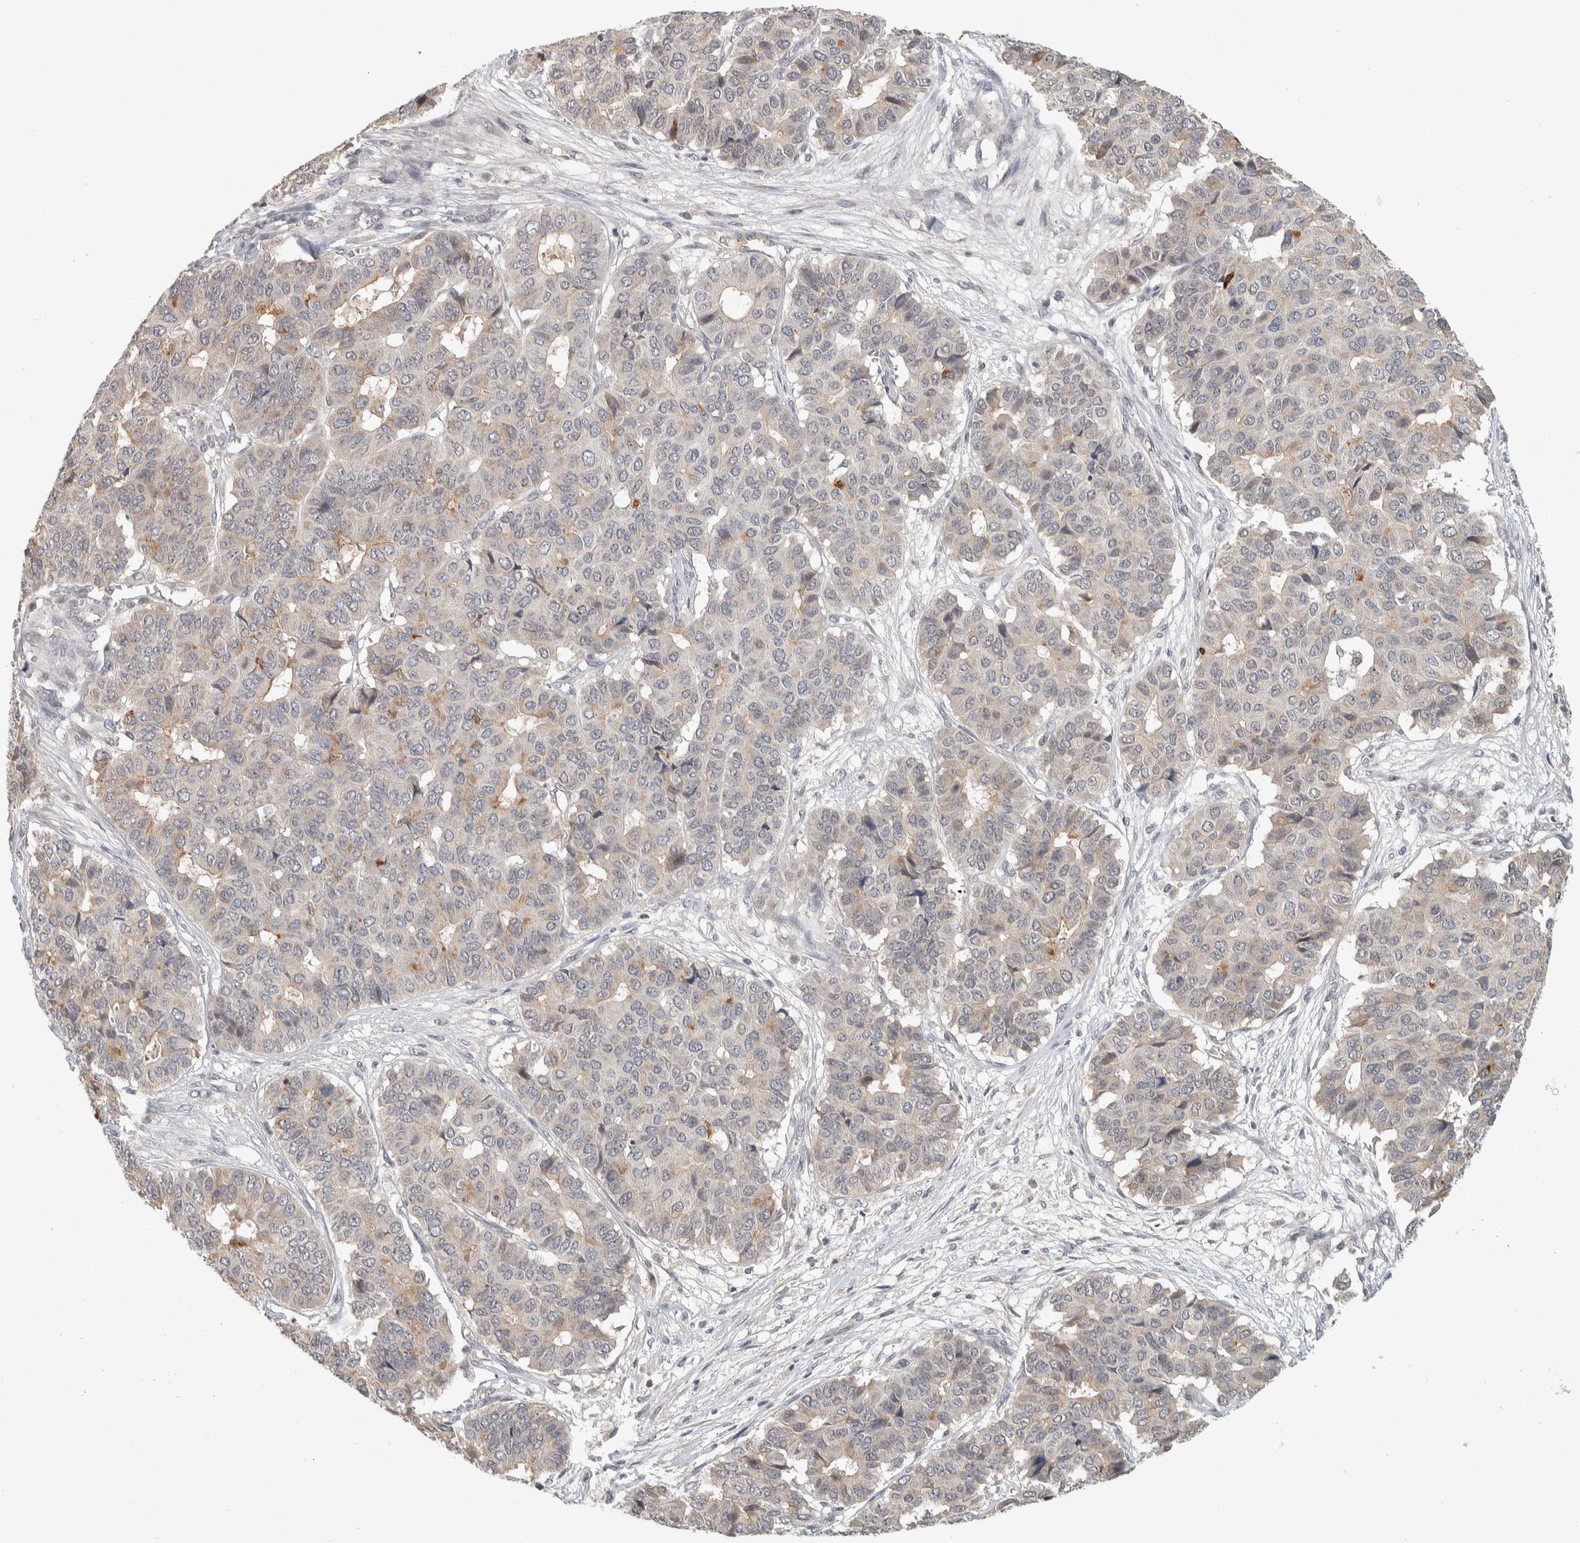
{"staining": {"intensity": "weak", "quantity": "<25%", "location": "cytoplasmic/membranous"}, "tissue": "pancreatic cancer", "cell_type": "Tumor cells", "image_type": "cancer", "snomed": [{"axis": "morphology", "description": "Adenocarcinoma, NOS"}, {"axis": "topography", "description": "Pancreas"}], "caption": "An IHC image of pancreatic cancer (adenocarcinoma) is shown. There is no staining in tumor cells of pancreatic cancer (adenocarcinoma).", "gene": "AFP", "patient": {"sex": "male", "age": 50}}